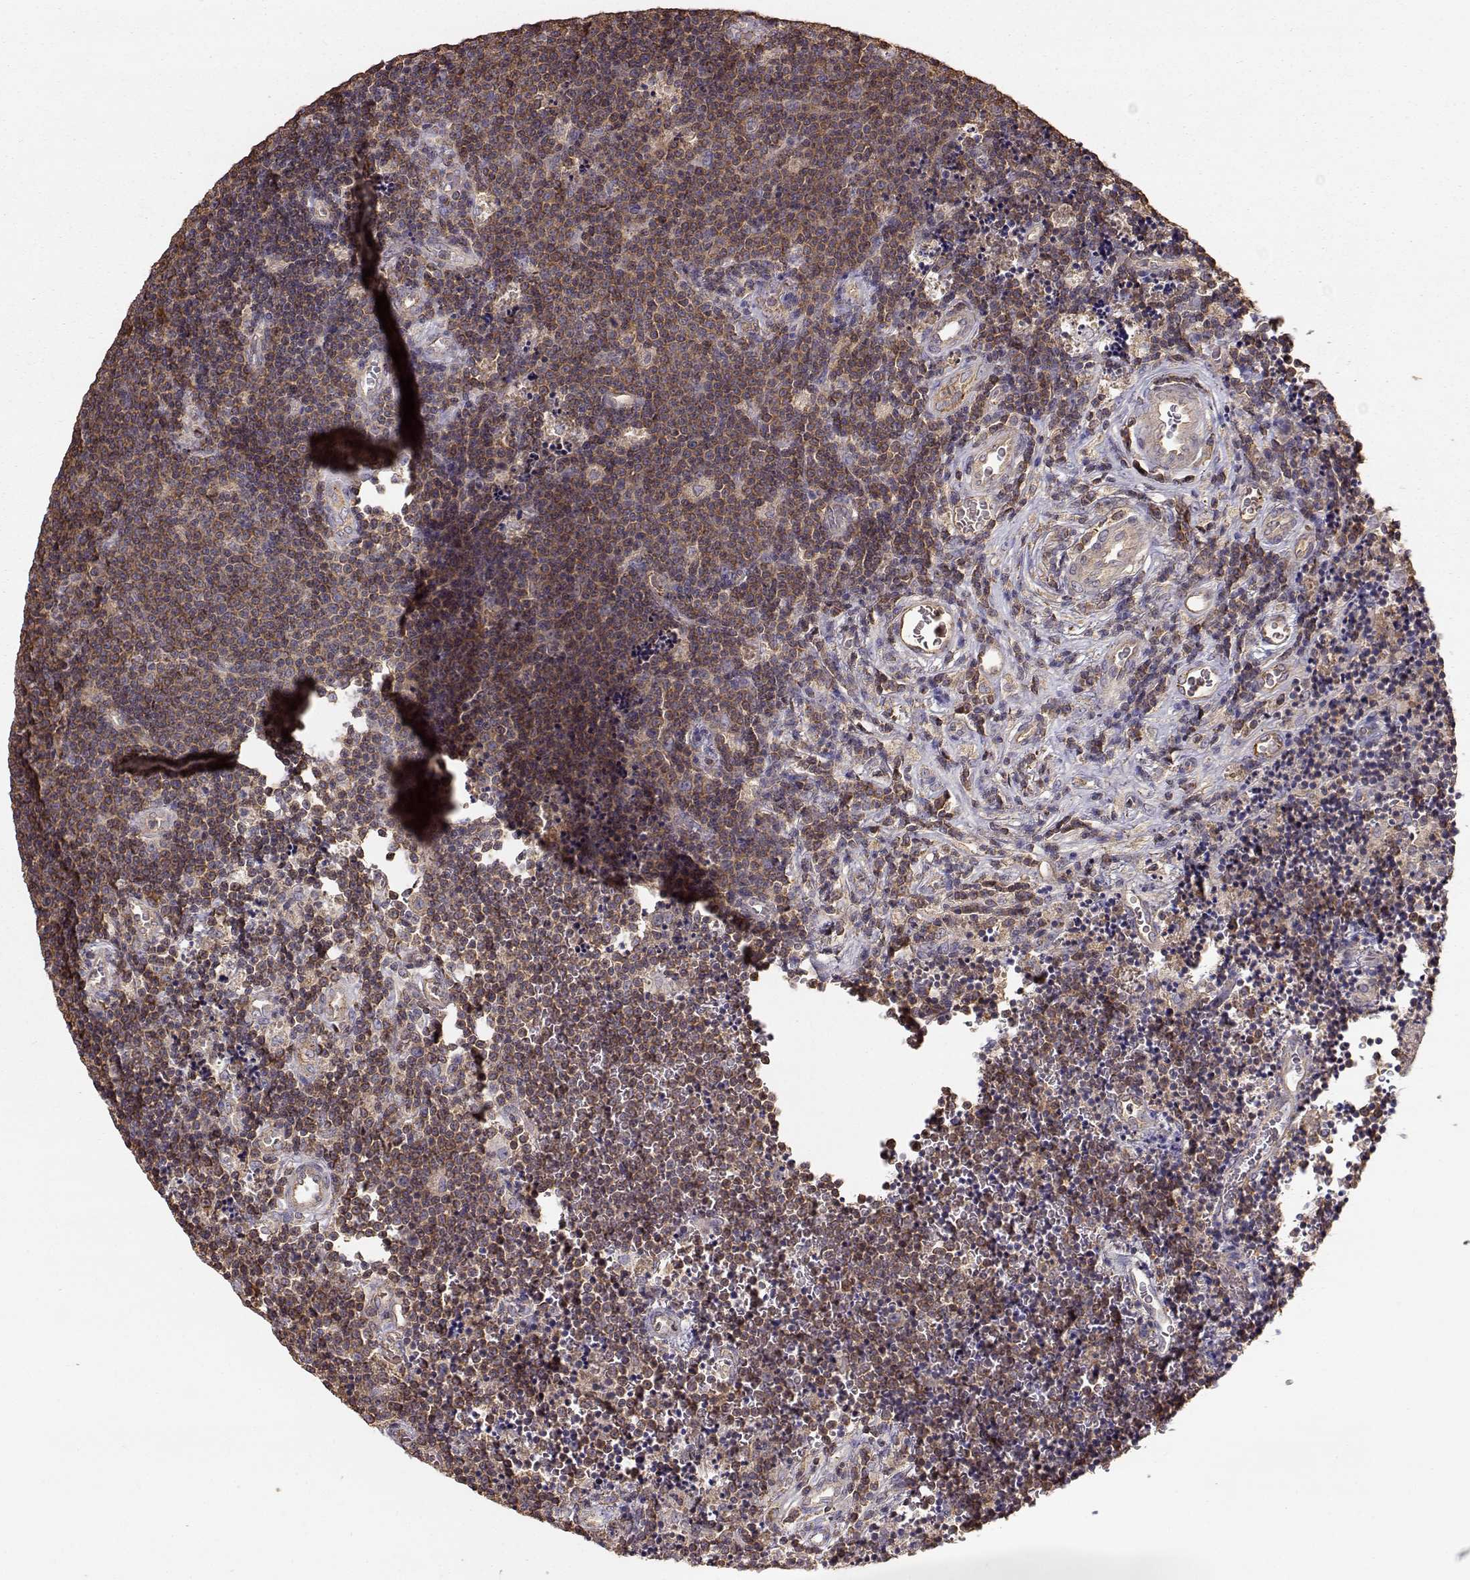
{"staining": {"intensity": "moderate", "quantity": ">75%", "location": "cytoplasmic/membranous"}, "tissue": "lymphoma", "cell_type": "Tumor cells", "image_type": "cancer", "snomed": [{"axis": "morphology", "description": "Malignant lymphoma, non-Hodgkin's type, Low grade"}, {"axis": "topography", "description": "Brain"}], "caption": "Malignant lymphoma, non-Hodgkin's type (low-grade) stained with a brown dye demonstrates moderate cytoplasmic/membranous positive expression in approximately >75% of tumor cells.", "gene": "TARS3", "patient": {"sex": "female", "age": 66}}